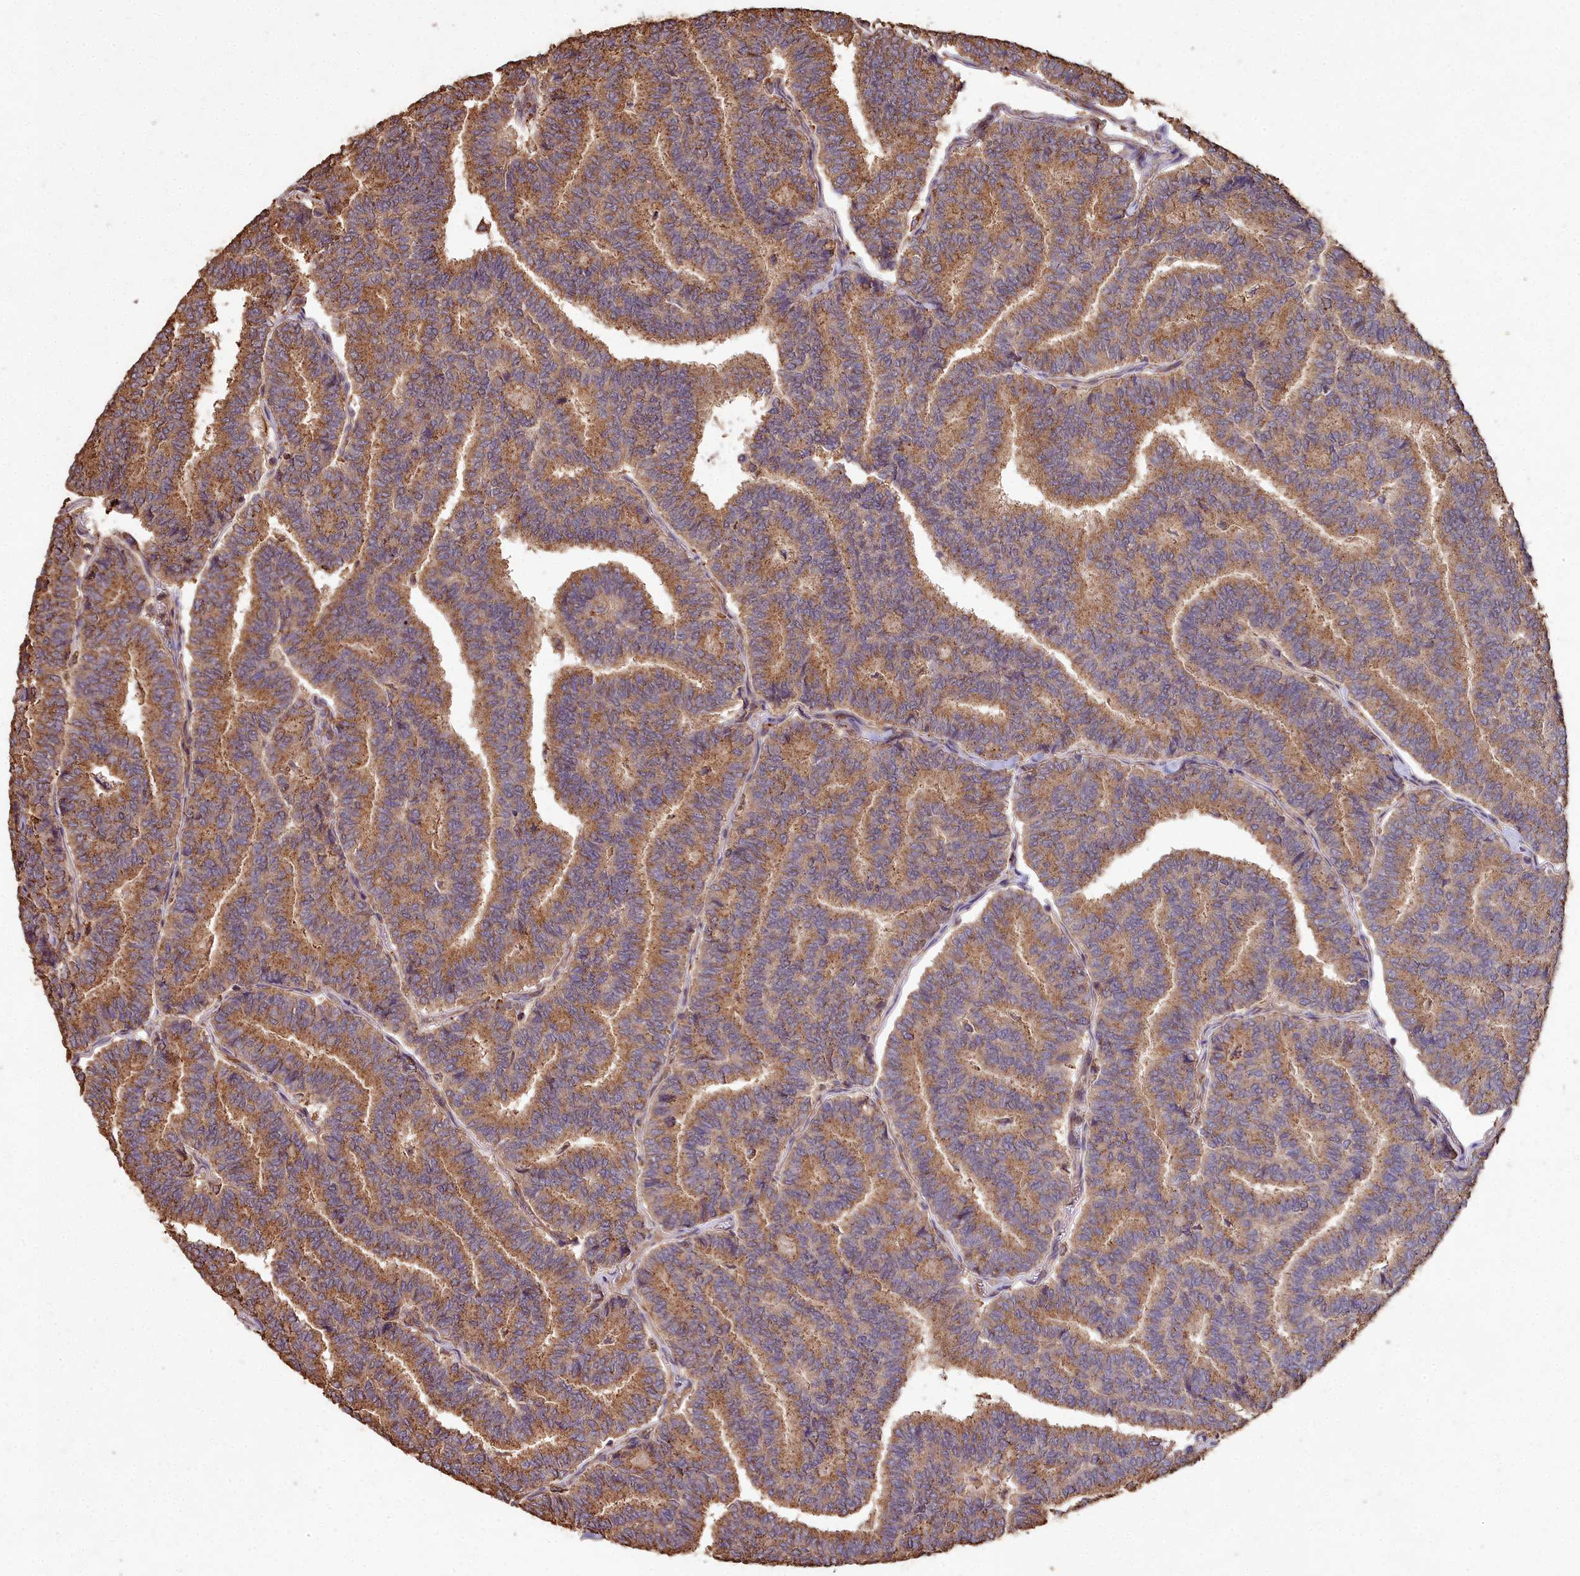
{"staining": {"intensity": "moderate", "quantity": ">75%", "location": "cytoplasmic/membranous"}, "tissue": "thyroid cancer", "cell_type": "Tumor cells", "image_type": "cancer", "snomed": [{"axis": "morphology", "description": "Papillary adenocarcinoma, NOS"}, {"axis": "topography", "description": "Thyroid gland"}], "caption": "Thyroid cancer stained with immunohistochemistry (IHC) displays moderate cytoplasmic/membranous expression in approximately >75% of tumor cells.", "gene": "CEMIP2", "patient": {"sex": "female", "age": 35}}